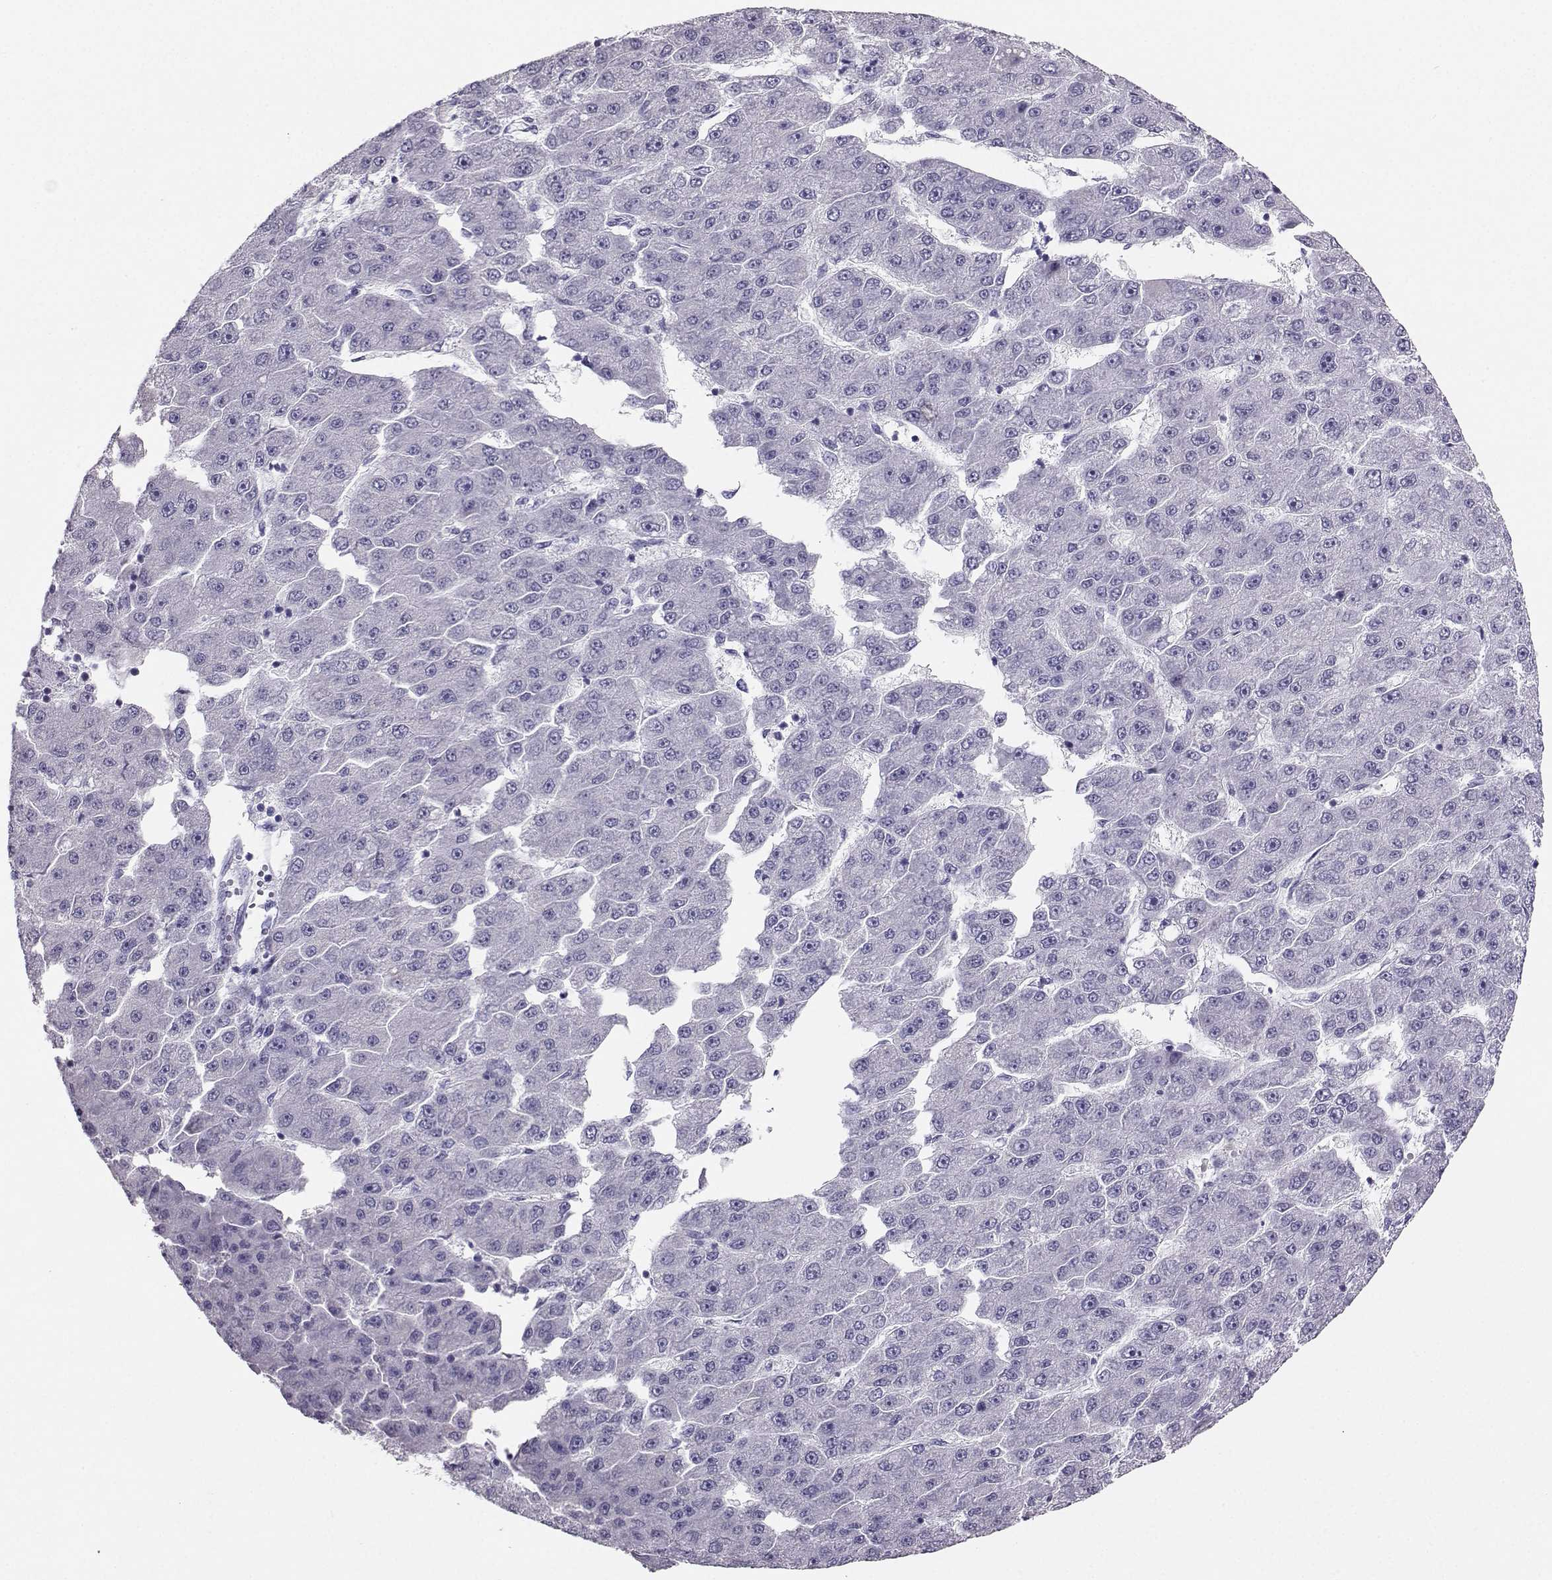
{"staining": {"intensity": "negative", "quantity": "none", "location": "none"}, "tissue": "liver cancer", "cell_type": "Tumor cells", "image_type": "cancer", "snomed": [{"axis": "morphology", "description": "Carcinoma, Hepatocellular, NOS"}, {"axis": "topography", "description": "Liver"}], "caption": "The immunohistochemistry (IHC) image has no significant expression in tumor cells of liver cancer (hepatocellular carcinoma) tissue.", "gene": "AVP", "patient": {"sex": "male", "age": 67}}